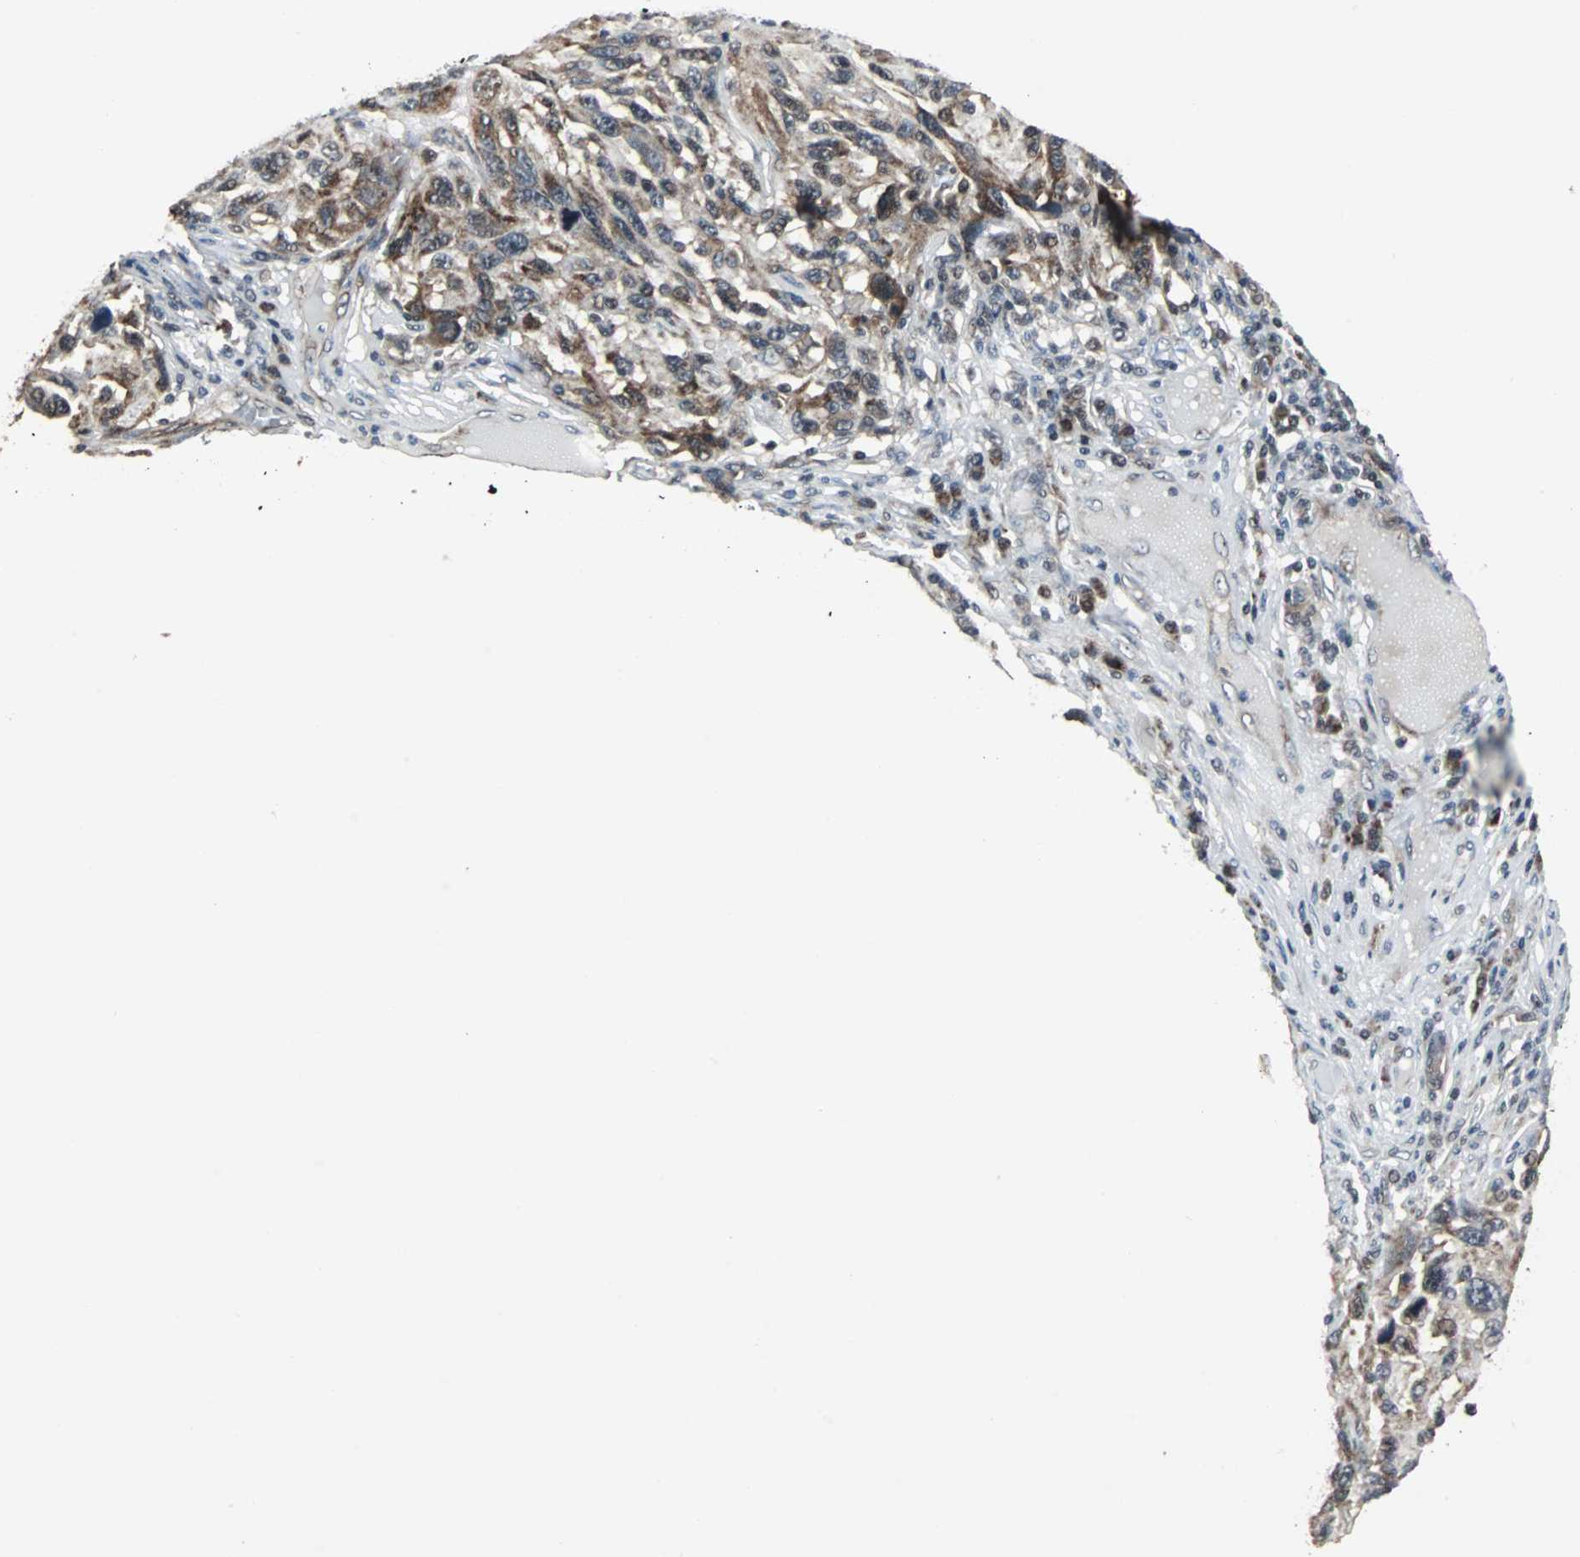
{"staining": {"intensity": "moderate", "quantity": ">75%", "location": "cytoplasmic/membranous"}, "tissue": "melanoma", "cell_type": "Tumor cells", "image_type": "cancer", "snomed": [{"axis": "morphology", "description": "Malignant melanoma, NOS"}, {"axis": "topography", "description": "Skin"}], "caption": "The immunohistochemical stain shows moderate cytoplasmic/membranous staining in tumor cells of malignant melanoma tissue.", "gene": "MRPL40", "patient": {"sex": "male", "age": 53}}